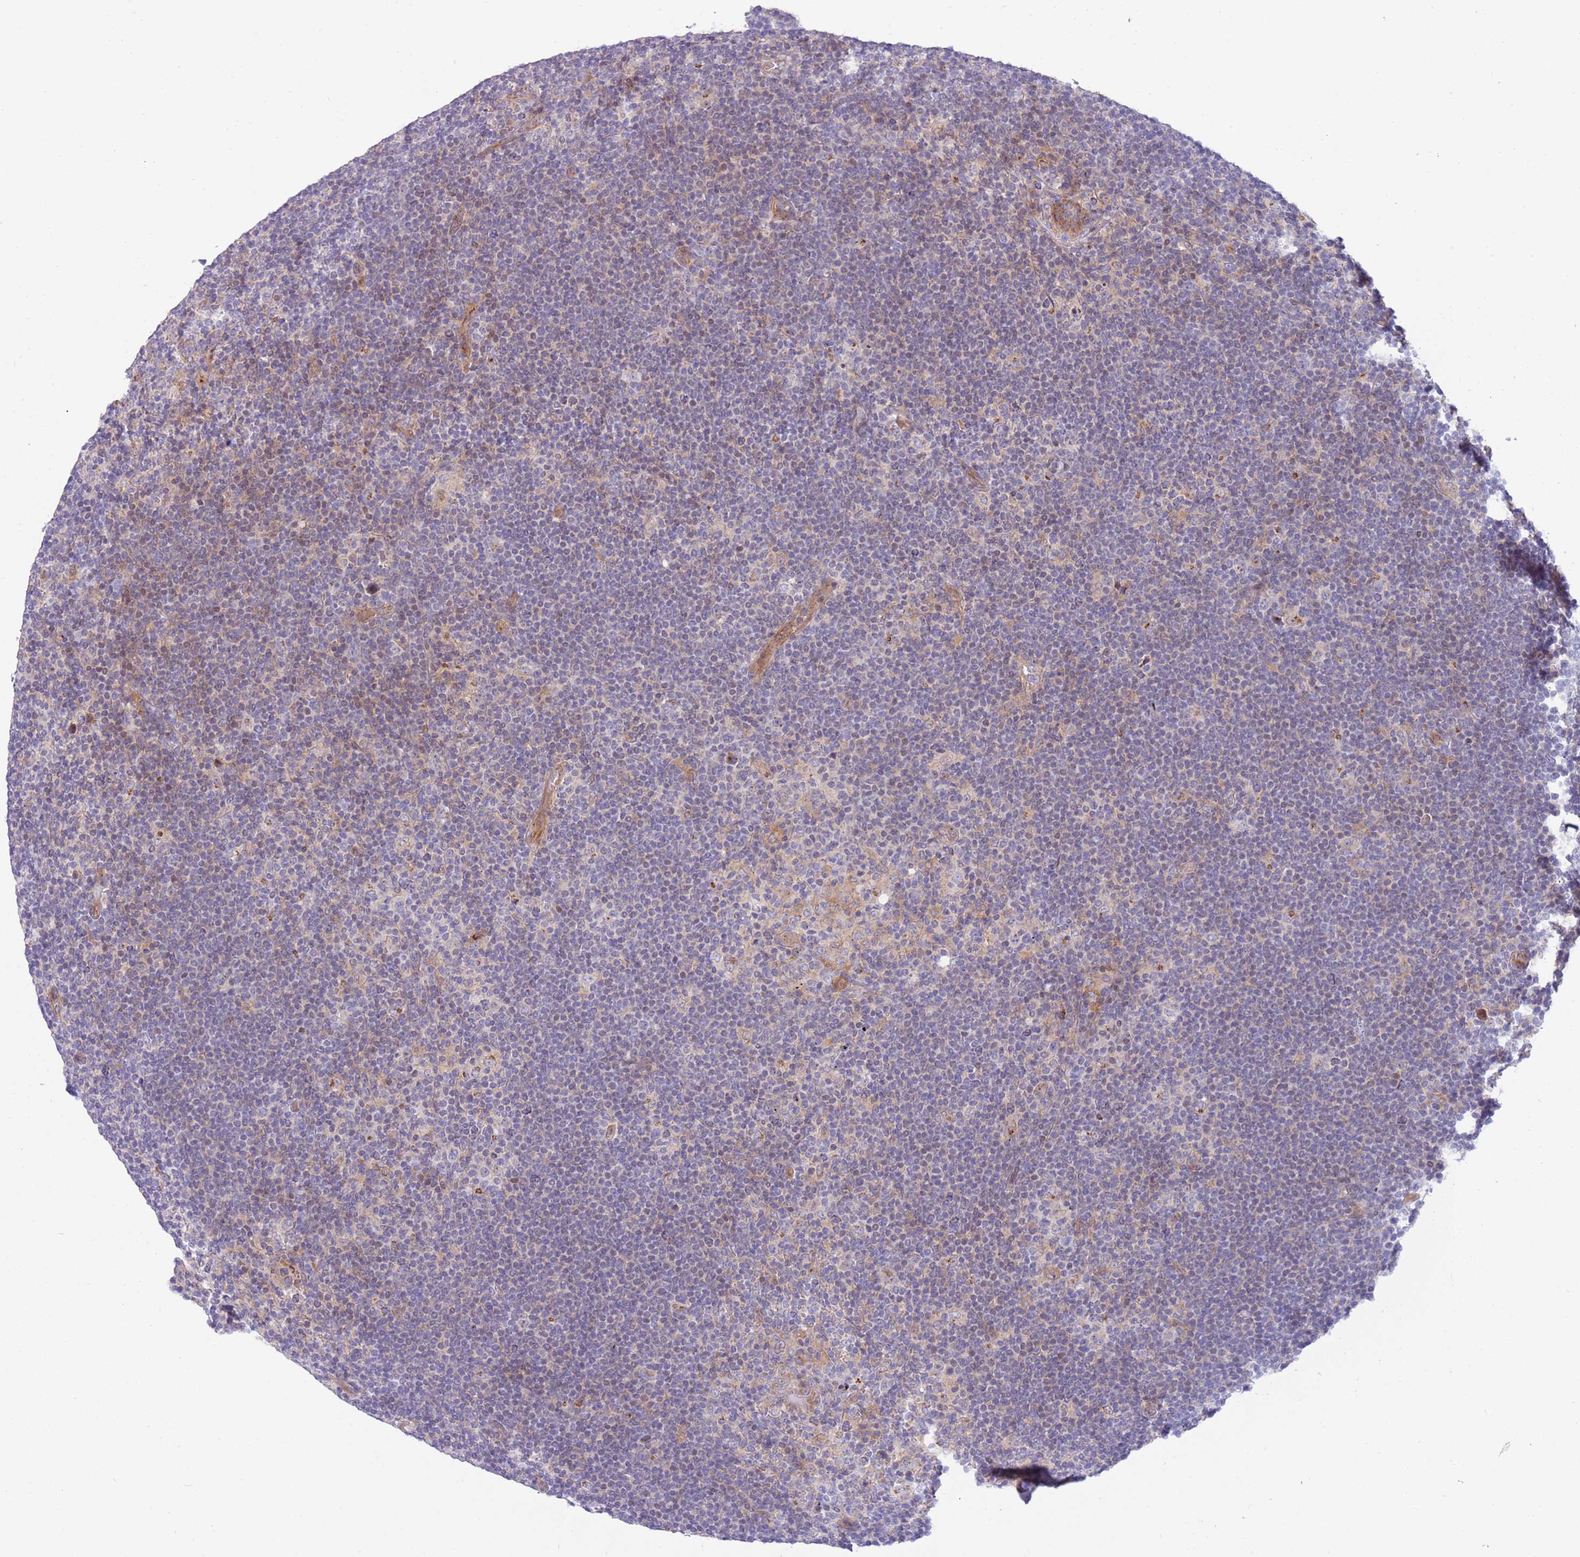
{"staining": {"intensity": "weak", "quantity": "<25%", "location": "cytoplasmic/membranous"}, "tissue": "lymphoma", "cell_type": "Tumor cells", "image_type": "cancer", "snomed": [{"axis": "morphology", "description": "Hodgkin's disease, NOS"}, {"axis": "topography", "description": "Lymph node"}], "caption": "Immunohistochemical staining of human Hodgkin's disease displays no significant expression in tumor cells.", "gene": "ITGB6", "patient": {"sex": "female", "age": 57}}